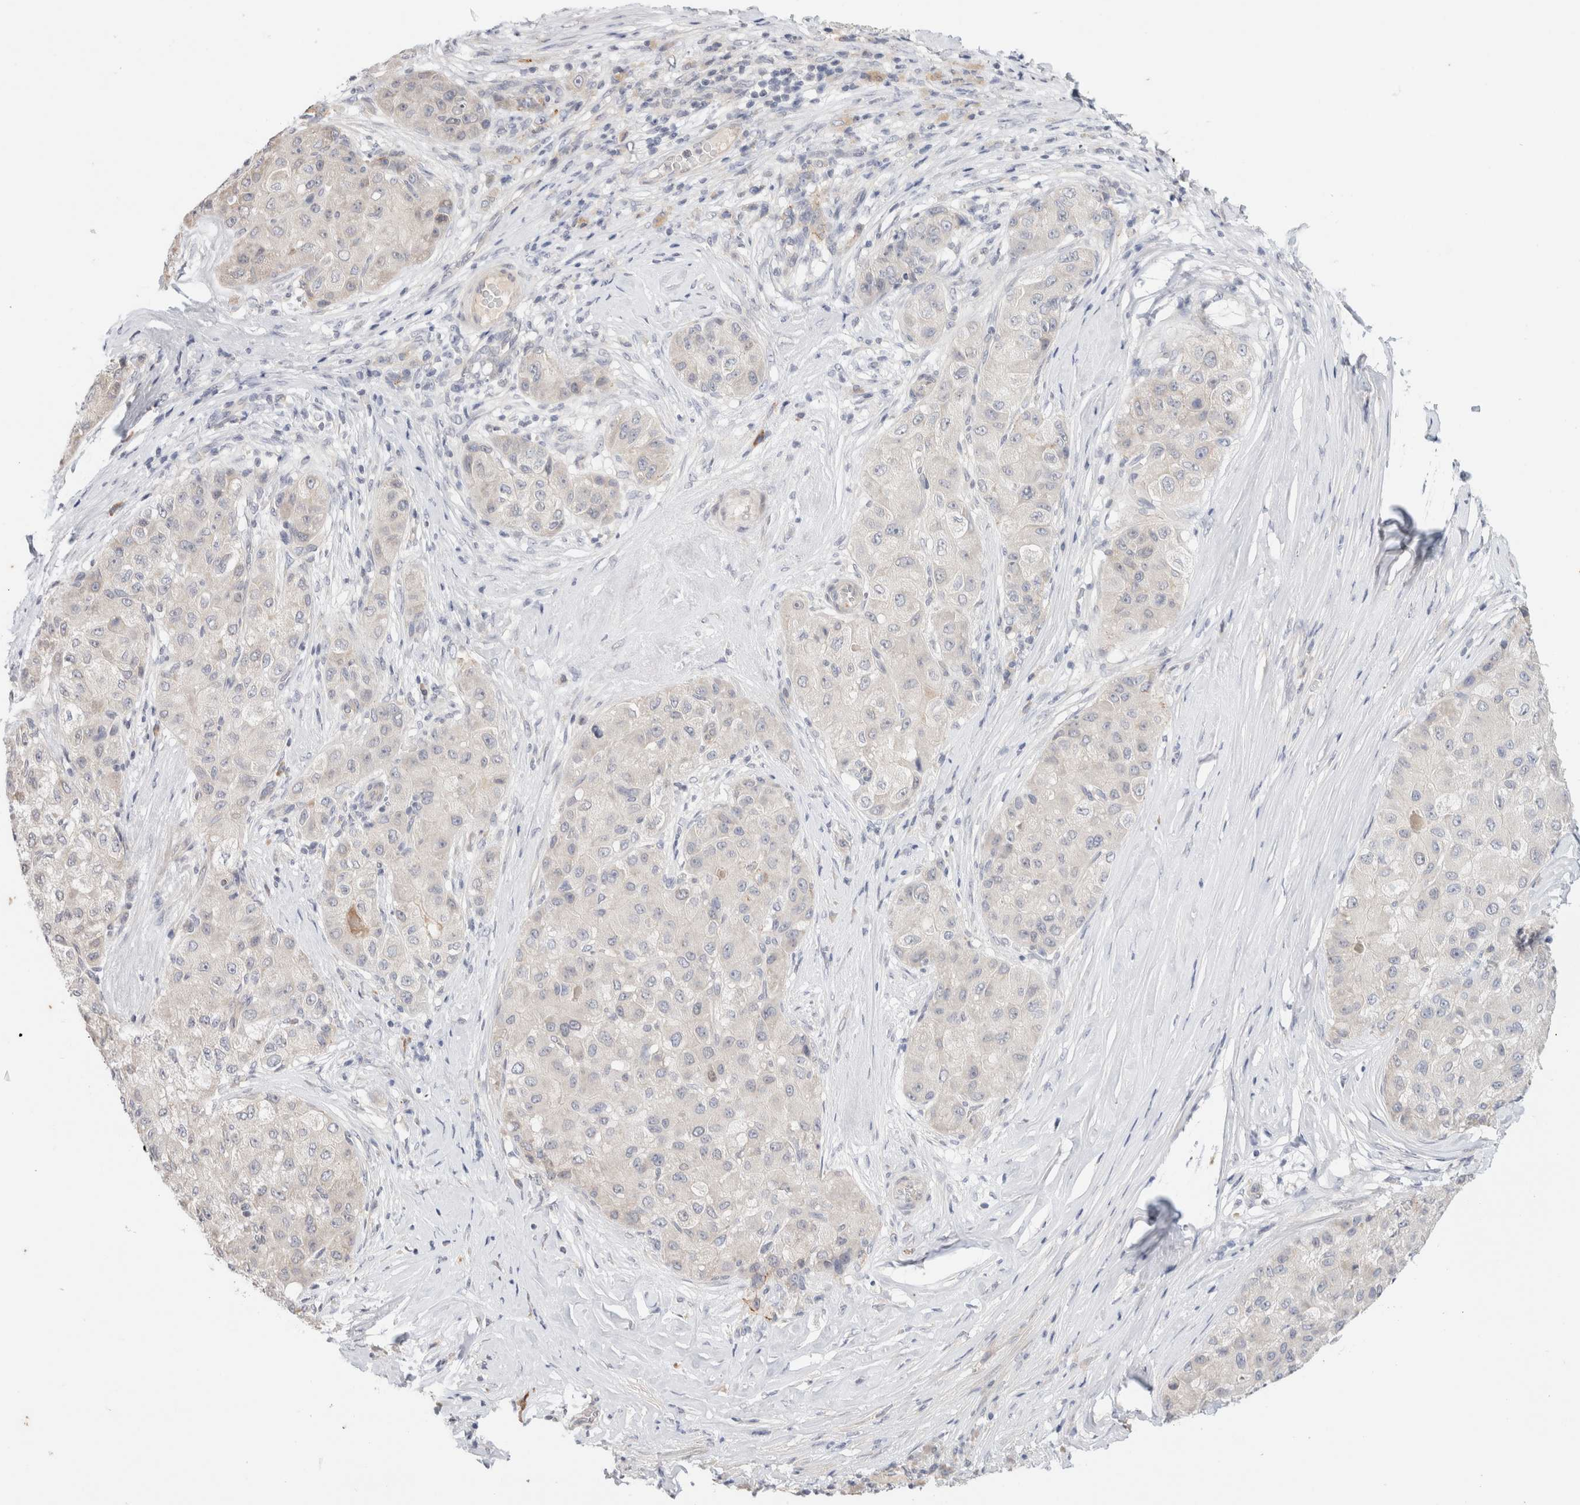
{"staining": {"intensity": "negative", "quantity": "none", "location": "none"}, "tissue": "liver cancer", "cell_type": "Tumor cells", "image_type": "cancer", "snomed": [{"axis": "morphology", "description": "Carcinoma, Hepatocellular, NOS"}, {"axis": "topography", "description": "Liver"}], "caption": "The histopathology image reveals no staining of tumor cells in liver cancer. Brightfield microscopy of immunohistochemistry stained with DAB (3,3'-diaminobenzidine) (brown) and hematoxylin (blue), captured at high magnification.", "gene": "SPRTN", "patient": {"sex": "male", "age": 80}}